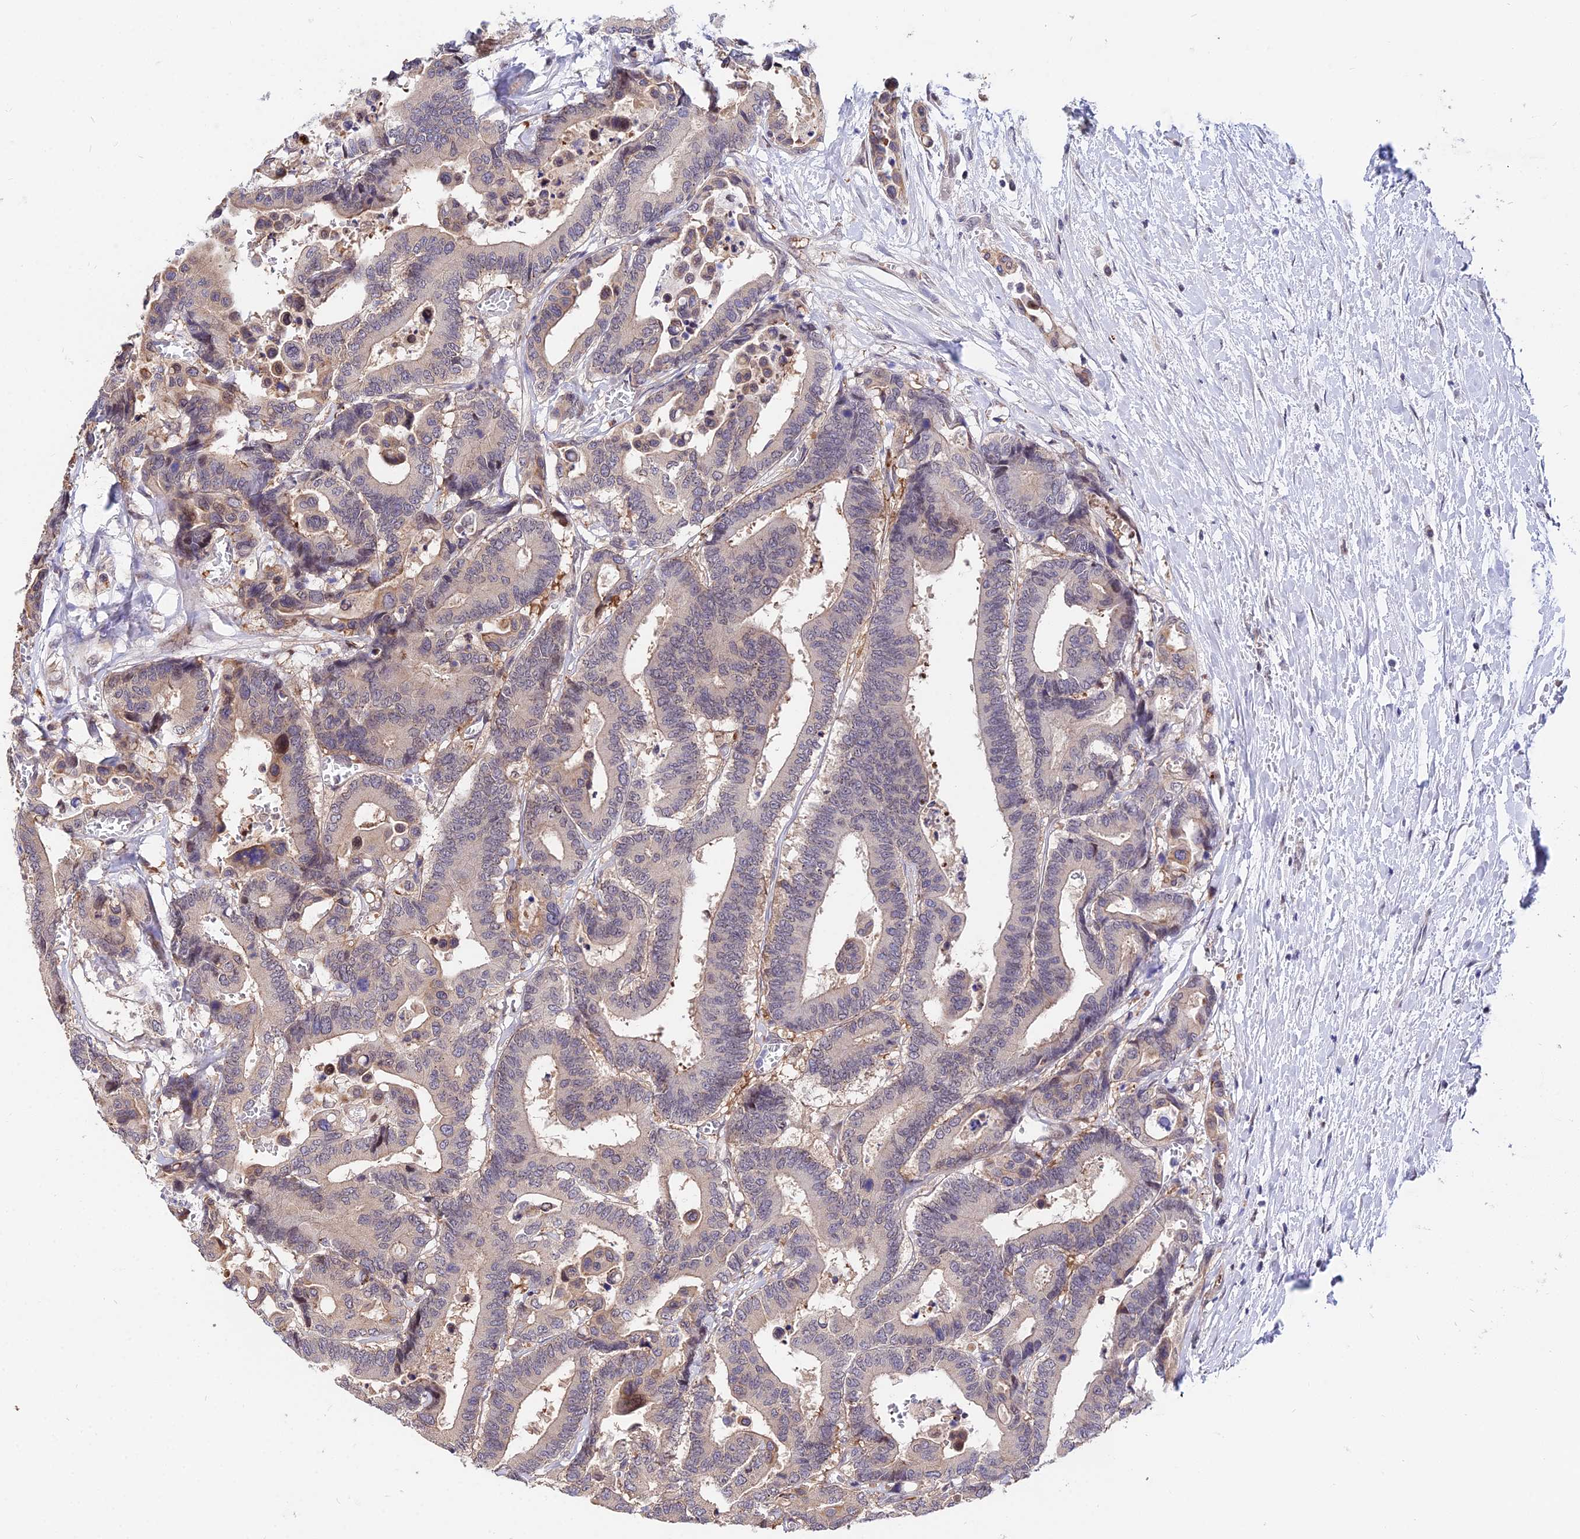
{"staining": {"intensity": "weak", "quantity": "<25%", "location": "cytoplasmic/membranous"}, "tissue": "colorectal cancer", "cell_type": "Tumor cells", "image_type": "cancer", "snomed": [{"axis": "morphology", "description": "Normal tissue, NOS"}, {"axis": "morphology", "description": "Adenocarcinoma, NOS"}, {"axis": "topography", "description": "Colon"}], "caption": "IHC photomicrograph of adenocarcinoma (colorectal) stained for a protein (brown), which exhibits no staining in tumor cells.", "gene": "INPP4A", "patient": {"sex": "male", "age": 82}}